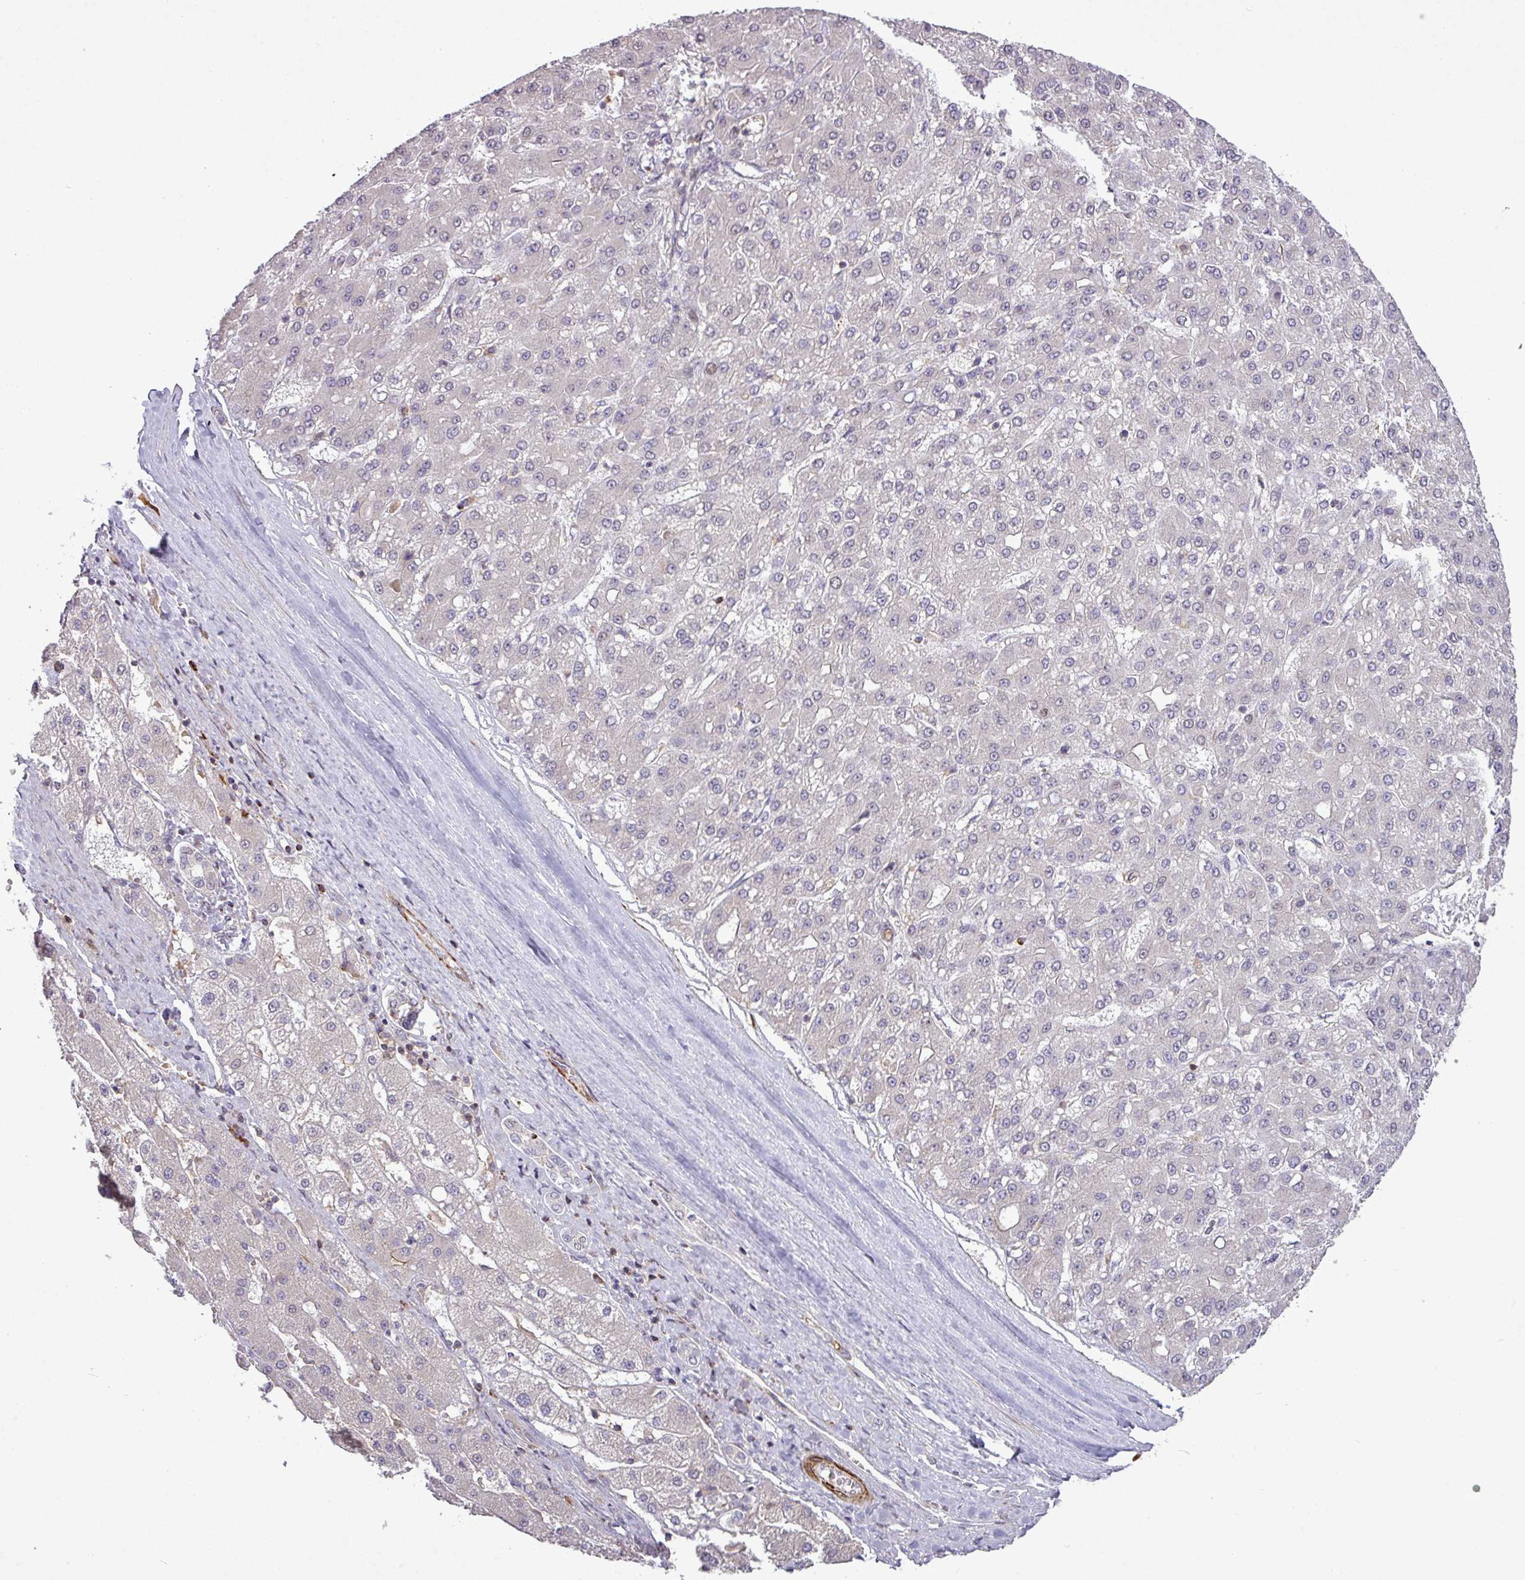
{"staining": {"intensity": "negative", "quantity": "none", "location": "none"}, "tissue": "liver cancer", "cell_type": "Tumor cells", "image_type": "cancer", "snomed": [{"axis": "morphology", "description": "Carcinoma, Hepatocellular, NOS"}, {"axis": "topography", "description": "Liver"}], "caption": "This is an immunohistochemistry image of hepatocellular carcinoma (liver). There is no positivity in tumor cells.", "gene": "TPRA1", "patient": {"sex": "male", "age": 67}}